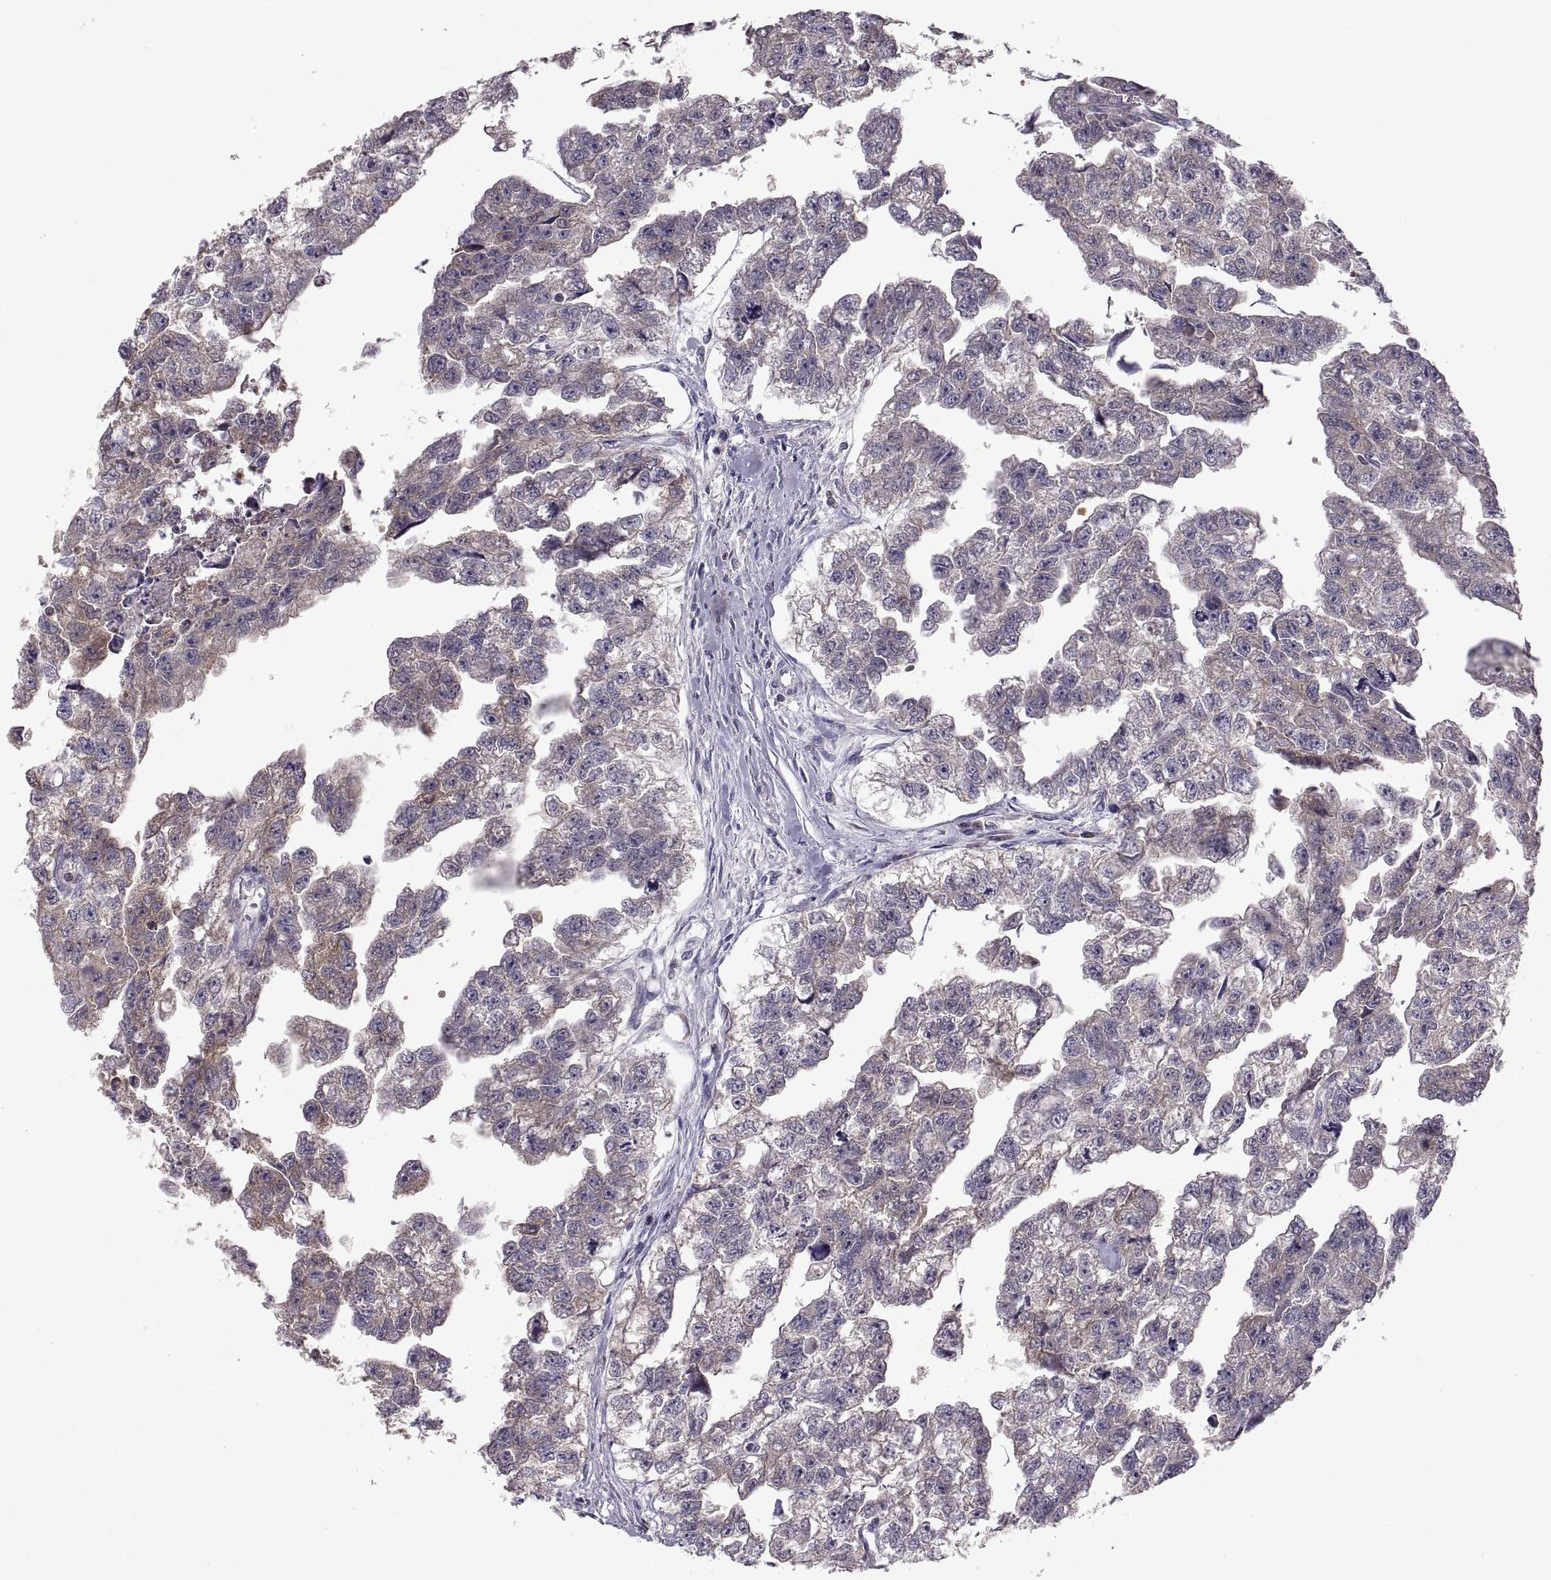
{"staining": {"intensity": "weak", "quantity": "<25%", "location": "cytoplasmic/membranous"}, "tissue": "testis cancer", "cell_type": "Tumor cells", "image_type": "cancer", "snomed": [{"axis": "morphology", "description": "Carcinoma, Embryonal, NOS"}, {"axis": "morphology", "description": "Teratoma, malignant, NOS"}, {"axis": "topography", "description": "Testis"}], "caption": "An immunohistochemistry image of testis cancer is shown. There is no staining in tumor cells of testis cancer.", "gene": "EZR", "patient": {"sex": "male", "age": 44}}